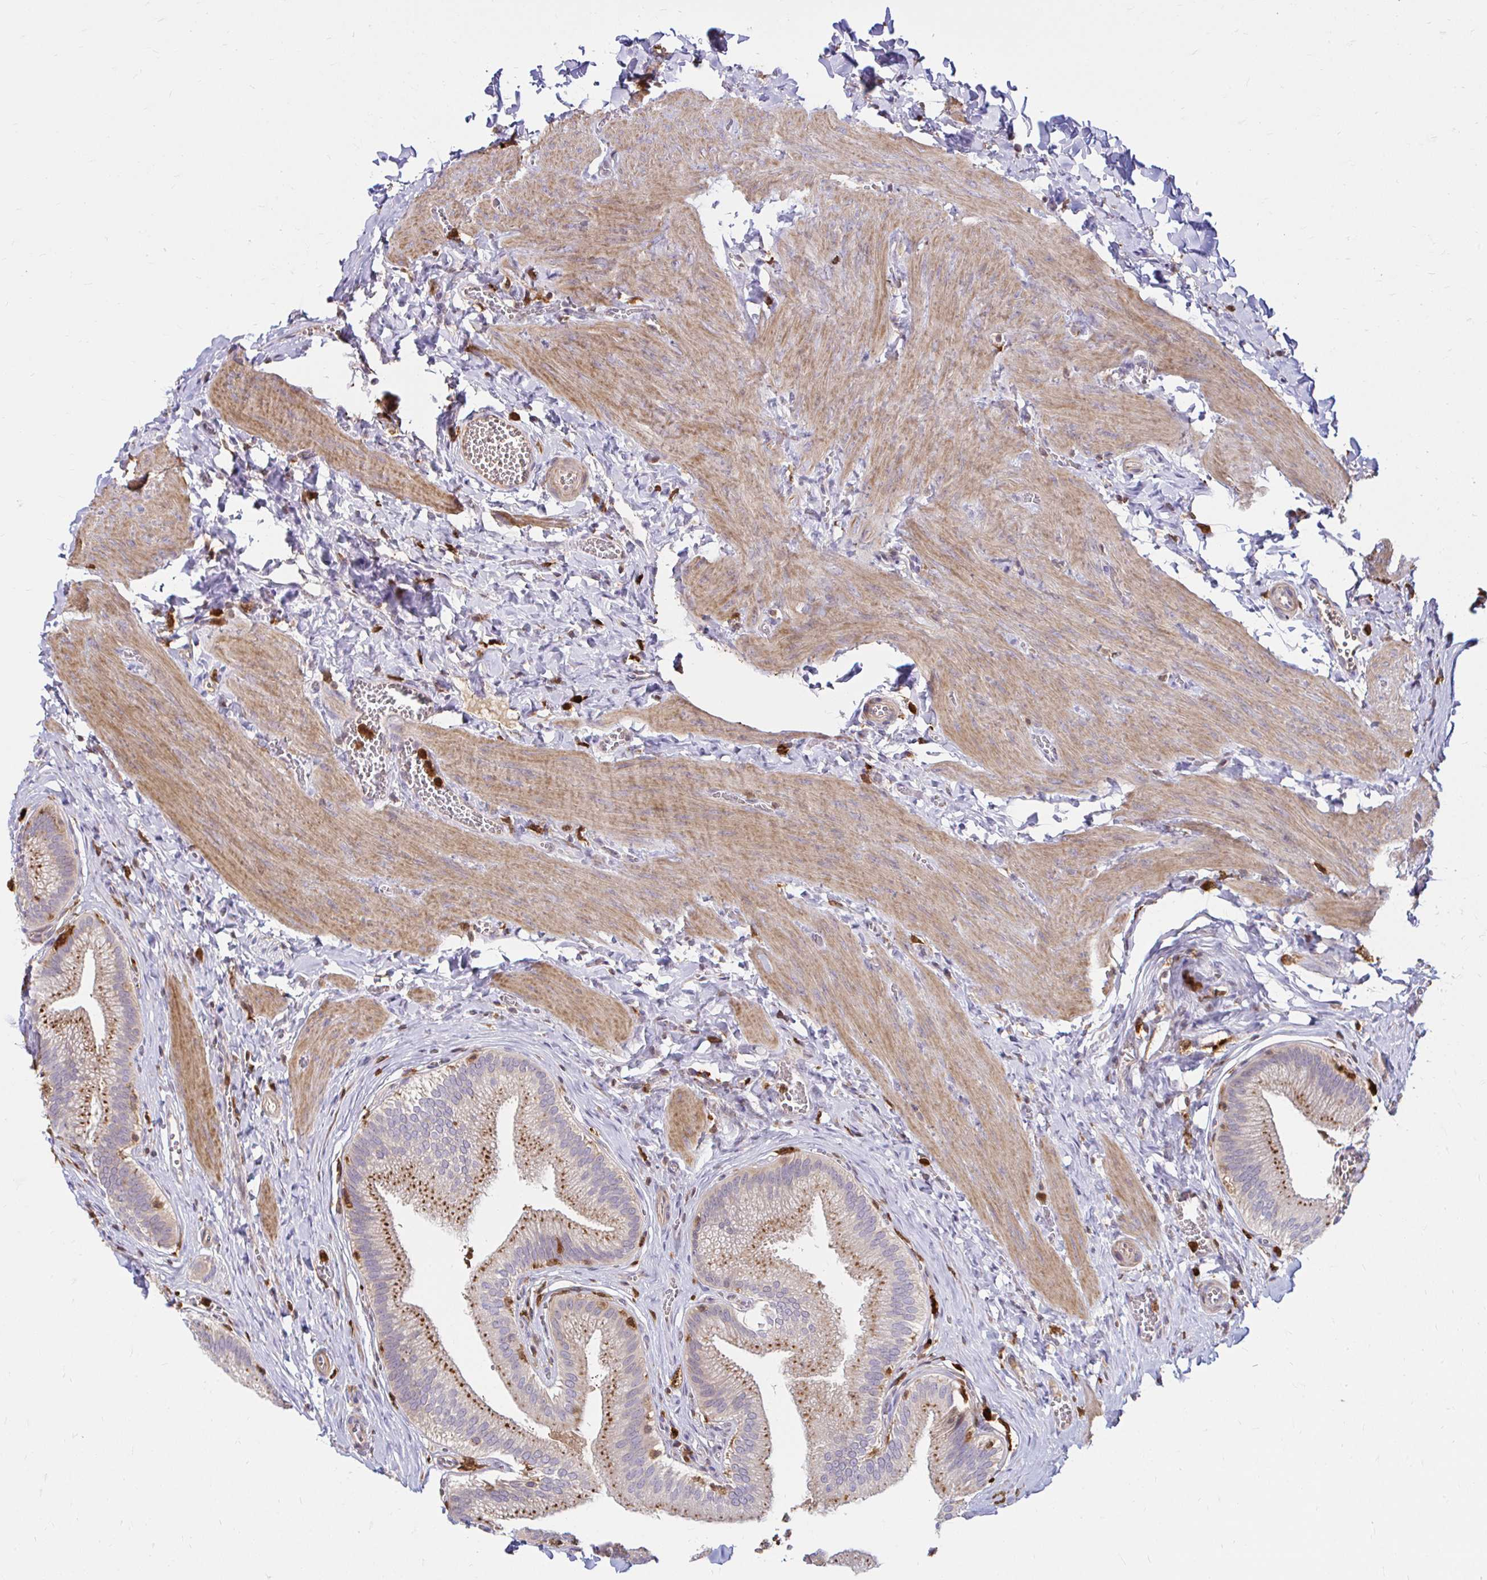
{"staining": {"intensity": "moderate", "quantity": "25%-75%", "location": "cytoplasmic/membranous"}, "tissue": "gallbladder", "cell_type": "Glandular cells", "image_type": "normal", "snomed": [{"axis": "morphology", "description": "Normal tissue, NOS"}, {"axis": "topography", "description": "Gallbladder"}], "caption": "A photomicrograph of gallbladder stained for a protein exhibits moderate cytoplasmic/membranous brown staining in glandular cells. The staining was performed using DAB (3,3'-diaminobenzidine), with brown indicating positive protein expression. Nuclei are stained blue with hematoxylin.", "gene": "PYCARD", "patient": {"sex": "male", "age": 17}}